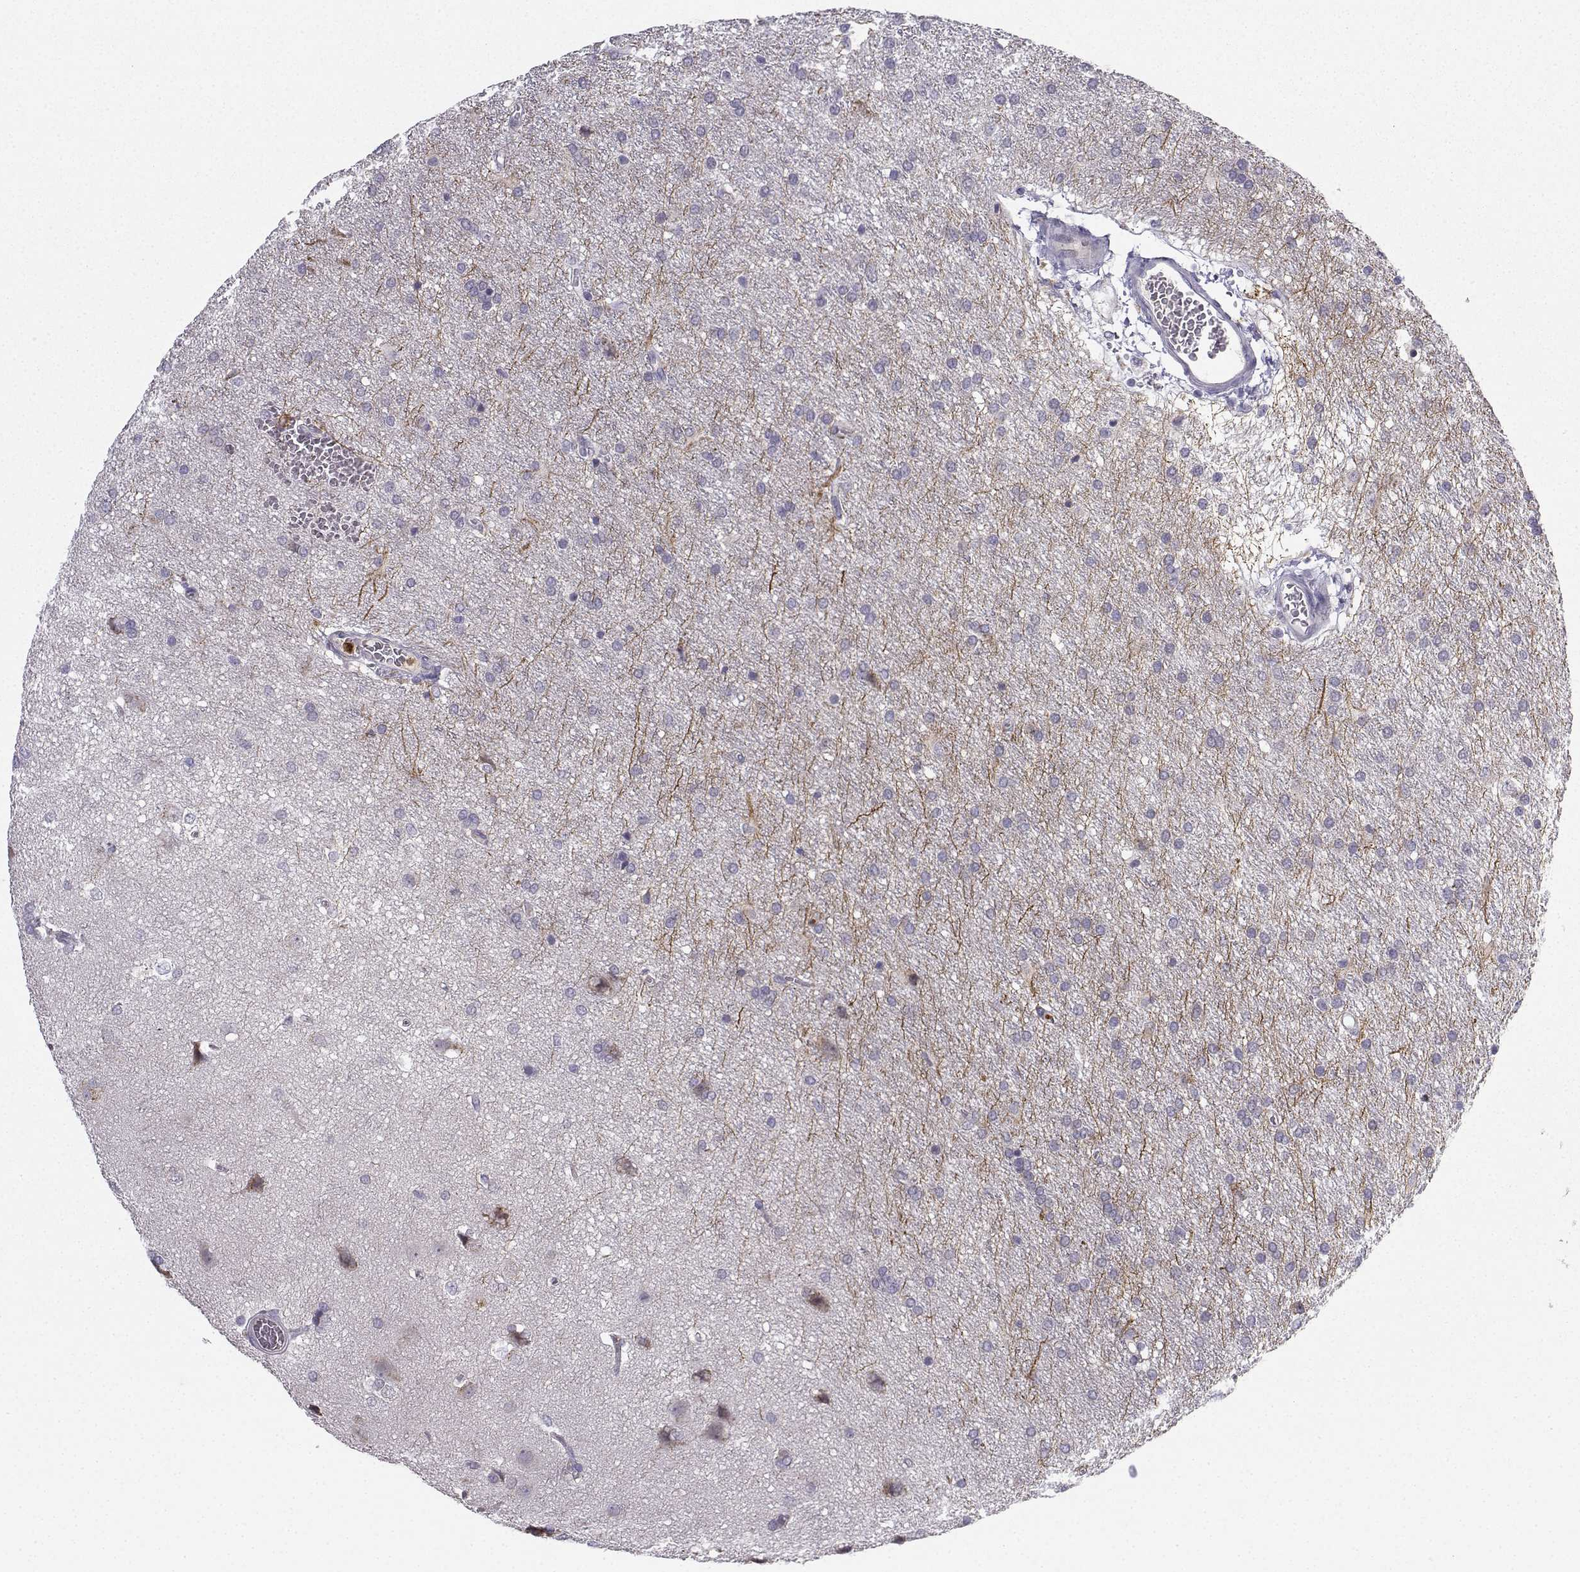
{"staining": {"intensity": "negative", "quantity": "none", "location": "none"}, "tissue": "glioma", "cell_type": "Tumor cells", "image_type": "cancer", "snomed": [{"axis": "morphology", "description": "Glioma, malignant, Low grade"}, {"axis": "topography", "description": "Brain"}], "caption": "Immunohistochemical staining of low-grade glioma (malignant) exhibits no significant expression in tumor cells.", "gene": "CALY", "patient": {"sex": "female", "age": 32}}